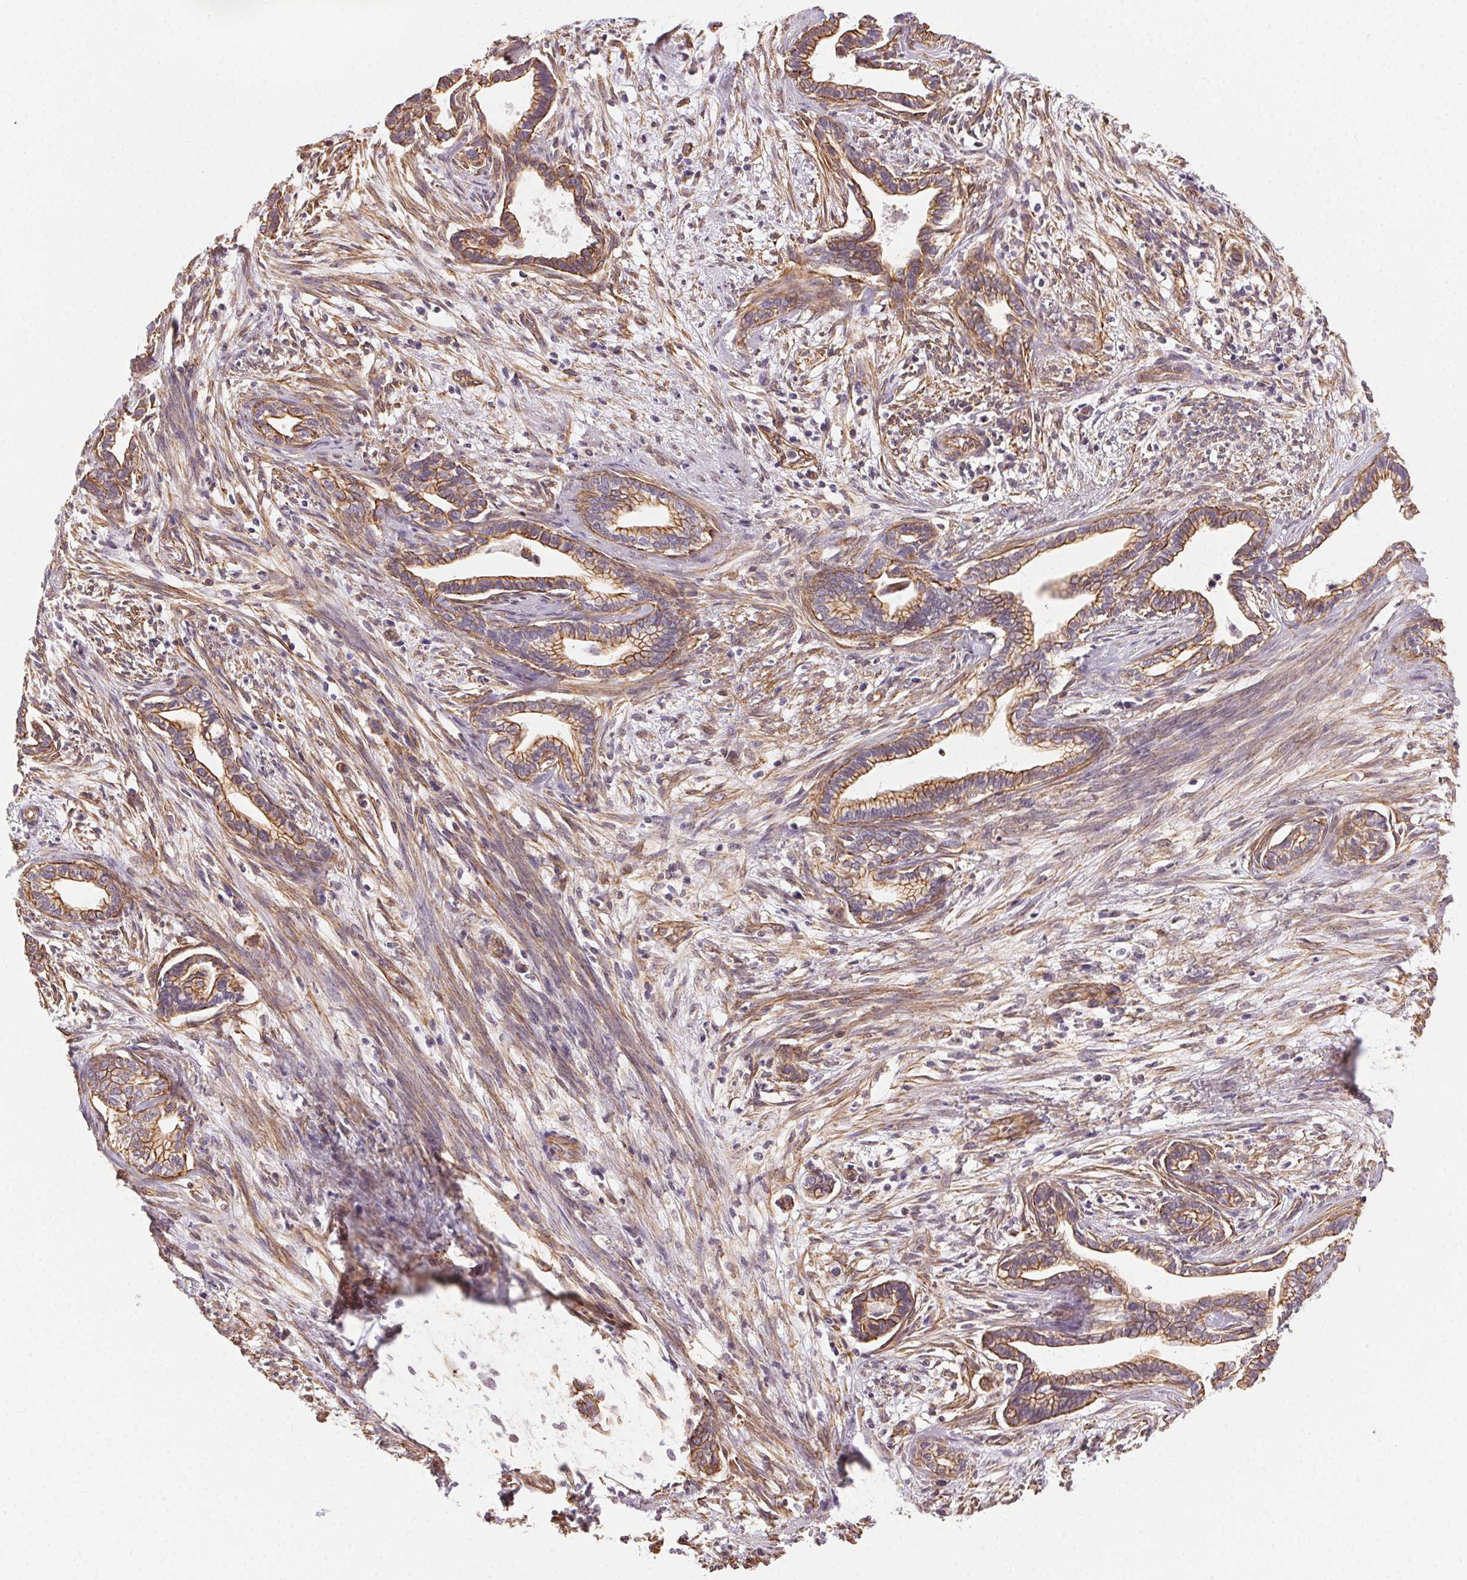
{"staining": {"intensity": "moderate", "quantity": ">75%", "location": "cytoplasmic/membranous"}, "tissue": "cervical cancer", "cell_type": "Tumor cells", "image_type": "cancer", "snomed": [{"axis": "morphology", "description": "Adenocarcinoma, NOS"}, {"axis": "topography", "description": "Cervix"}], "caption": "Immunohistochemistry (IHC) histopathology image of neoplastic tissue: human cervical cancer stained using immunohistochemistry demonstrates medium levels of moderate protein expression localized specifically in the cytoplasmic/membranous of tumor cells, appearing as a cytoplasmic/membranous brown color.", "gene": "PLA2G4F", "patient": {"sex": "female", "age": 62}}